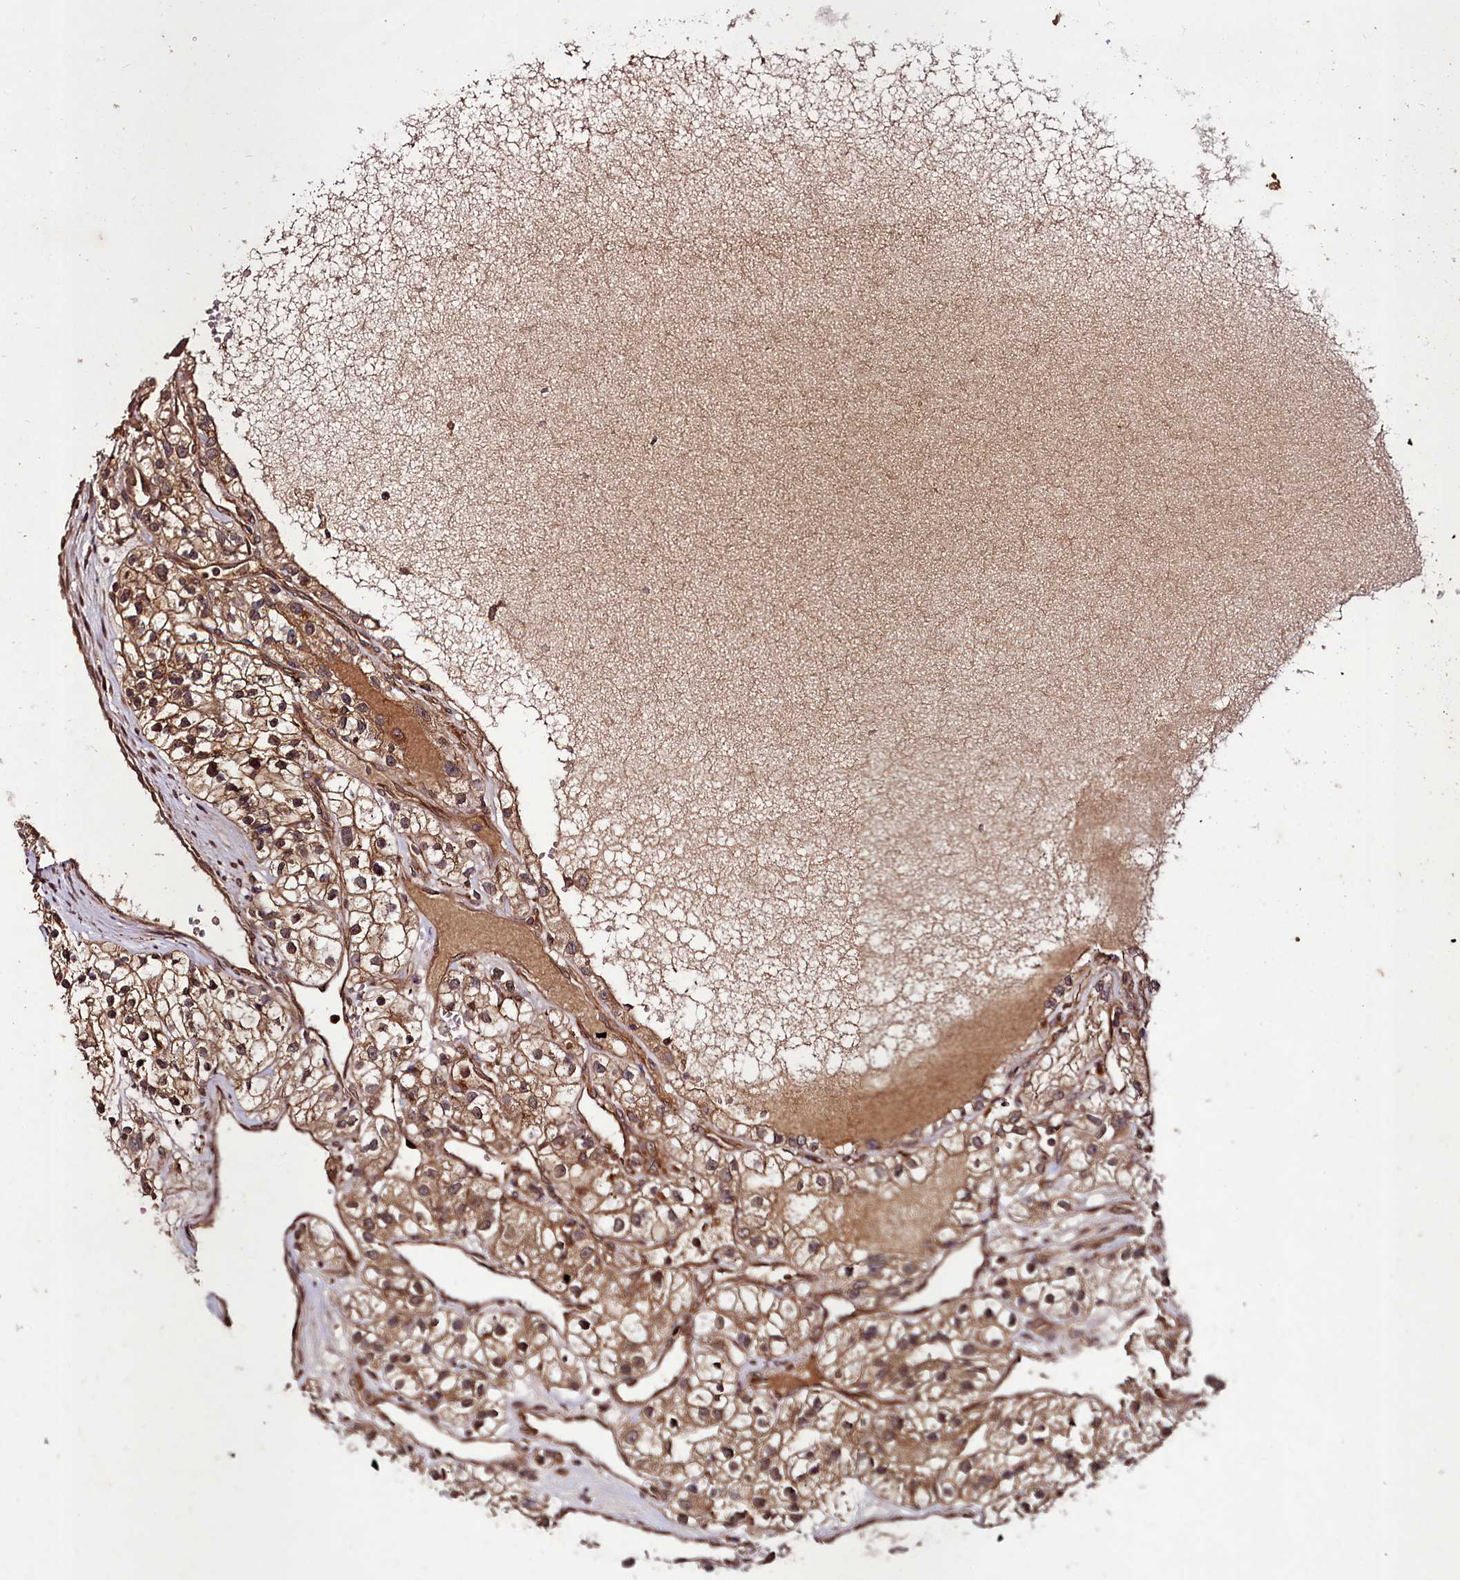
{"staining": {"intensity": "moderate", "quantity": ">75%", "location": "cytoplasmic/membranous,nuclear"}, "tissue": "renal cancer", "cell_type": "Tumor cells", "image_type": "cancer", "snomed": [{"axis": "morphology", "description": "Adenocarcinoma, NOS"}, {"axis": "topography", "description": "Kidney"}], "caption": "IHC histopathology image of neoplastic tissue: human renal cancer (adenocarcinoma) stained using IHC displays medium levels of moderate protein expression localized specifically in the cytoplasmic/membranous and nuclear of tumor cells, appearing as a cytoplasmic/membranous and nuclear brown color.", "gene": "DCP1B", "patient": {"sex": "female", "age": 57}}